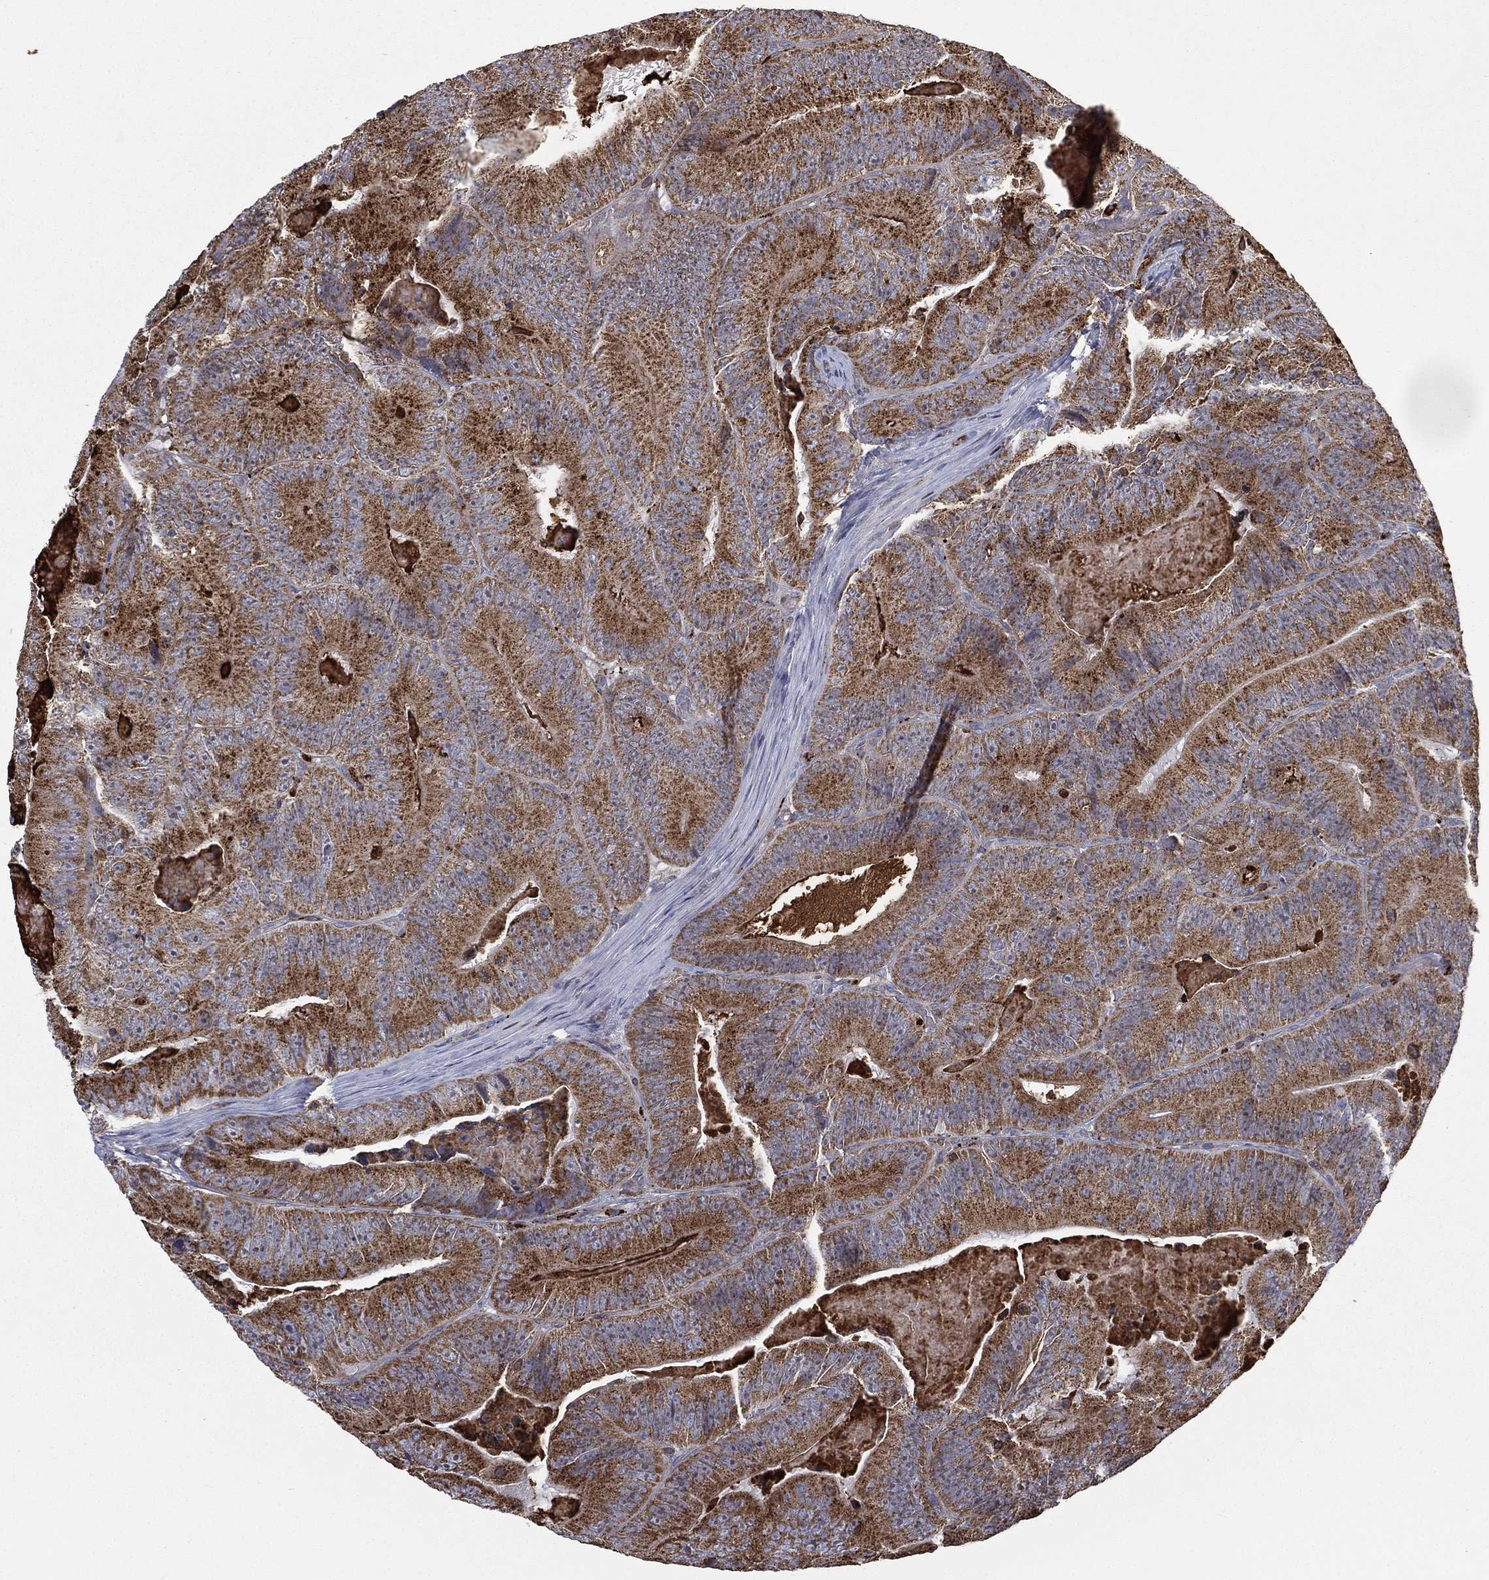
{"staining": {"intensity": "strong", "quantity": "25%-75%", "location": "cytoplasmic/membranous"}, "tissue": "colorectal cancer", "cell_type": "Tumor cells", "image_type": "cancer", "snomed": [{"axis": "morphology", "description": "Adenocarcinoma, NOS"}, {"axis": "topography", "description": "Colon"}], "caption": "Brown immunohistochemical staining in colorectal adenocarcinoma exhibits strong cytoplasmic/membranous positivity in approximately 25%-75% of tumor cells.", "gene": "RIN3", "patient": {"sex": "female", "age": 86}}